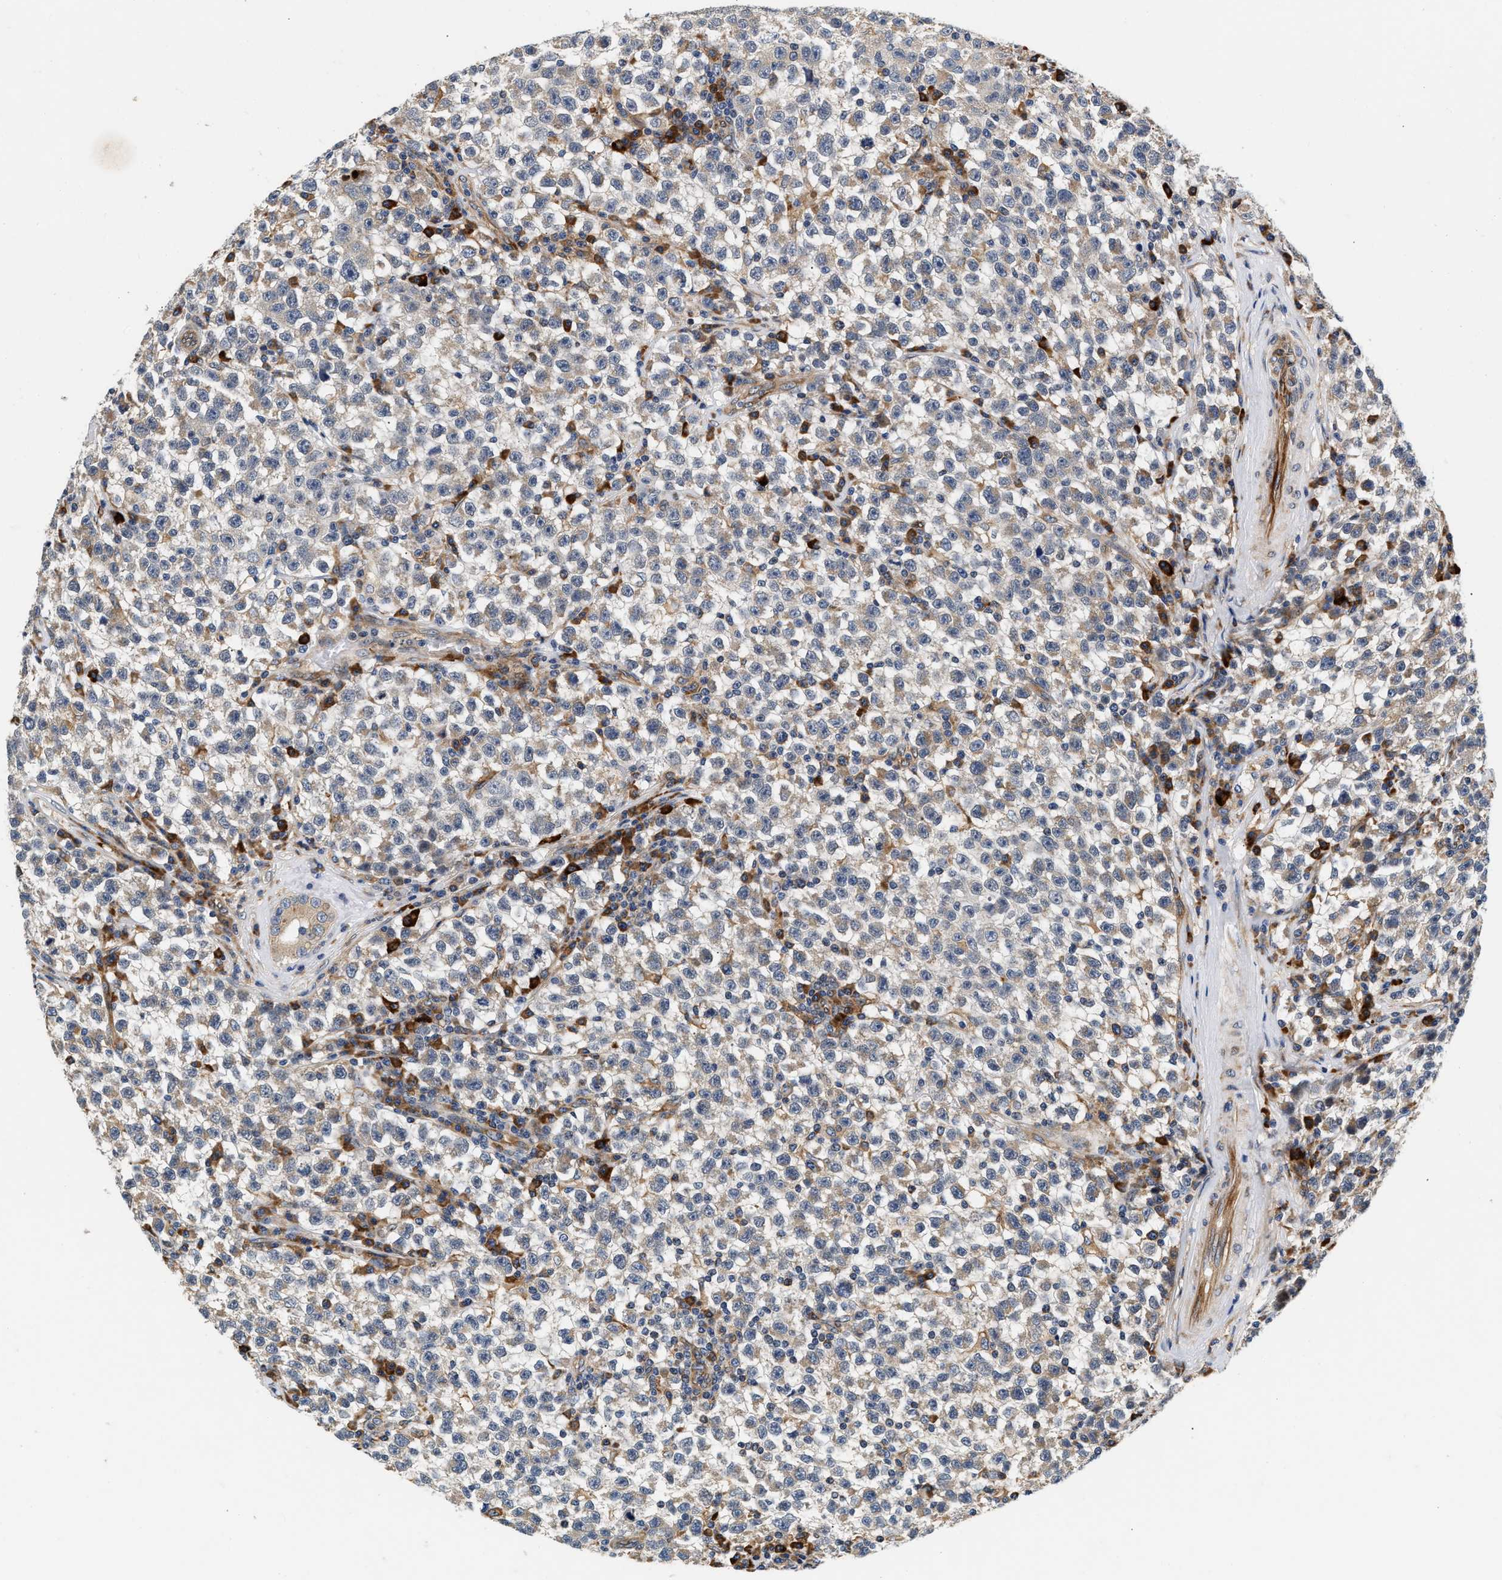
{"staining": {"intensity": "weak", "quantity": "<25%", "location": "cytoplasmic/membranous"}, "tissue": "testis cancer", "cell_type": "Tumor cells", "image_type": "cancer", "snomed": [{"axis": "morphology", "description": "Seminoma, NOS"}, {"axis": "topography", "description": "Testis"}], "caption": "Tumor cells show no significant positivity in seminoma (testis).", "gene": "IFT74", "patient": {"sex": "male", "age": 22}}